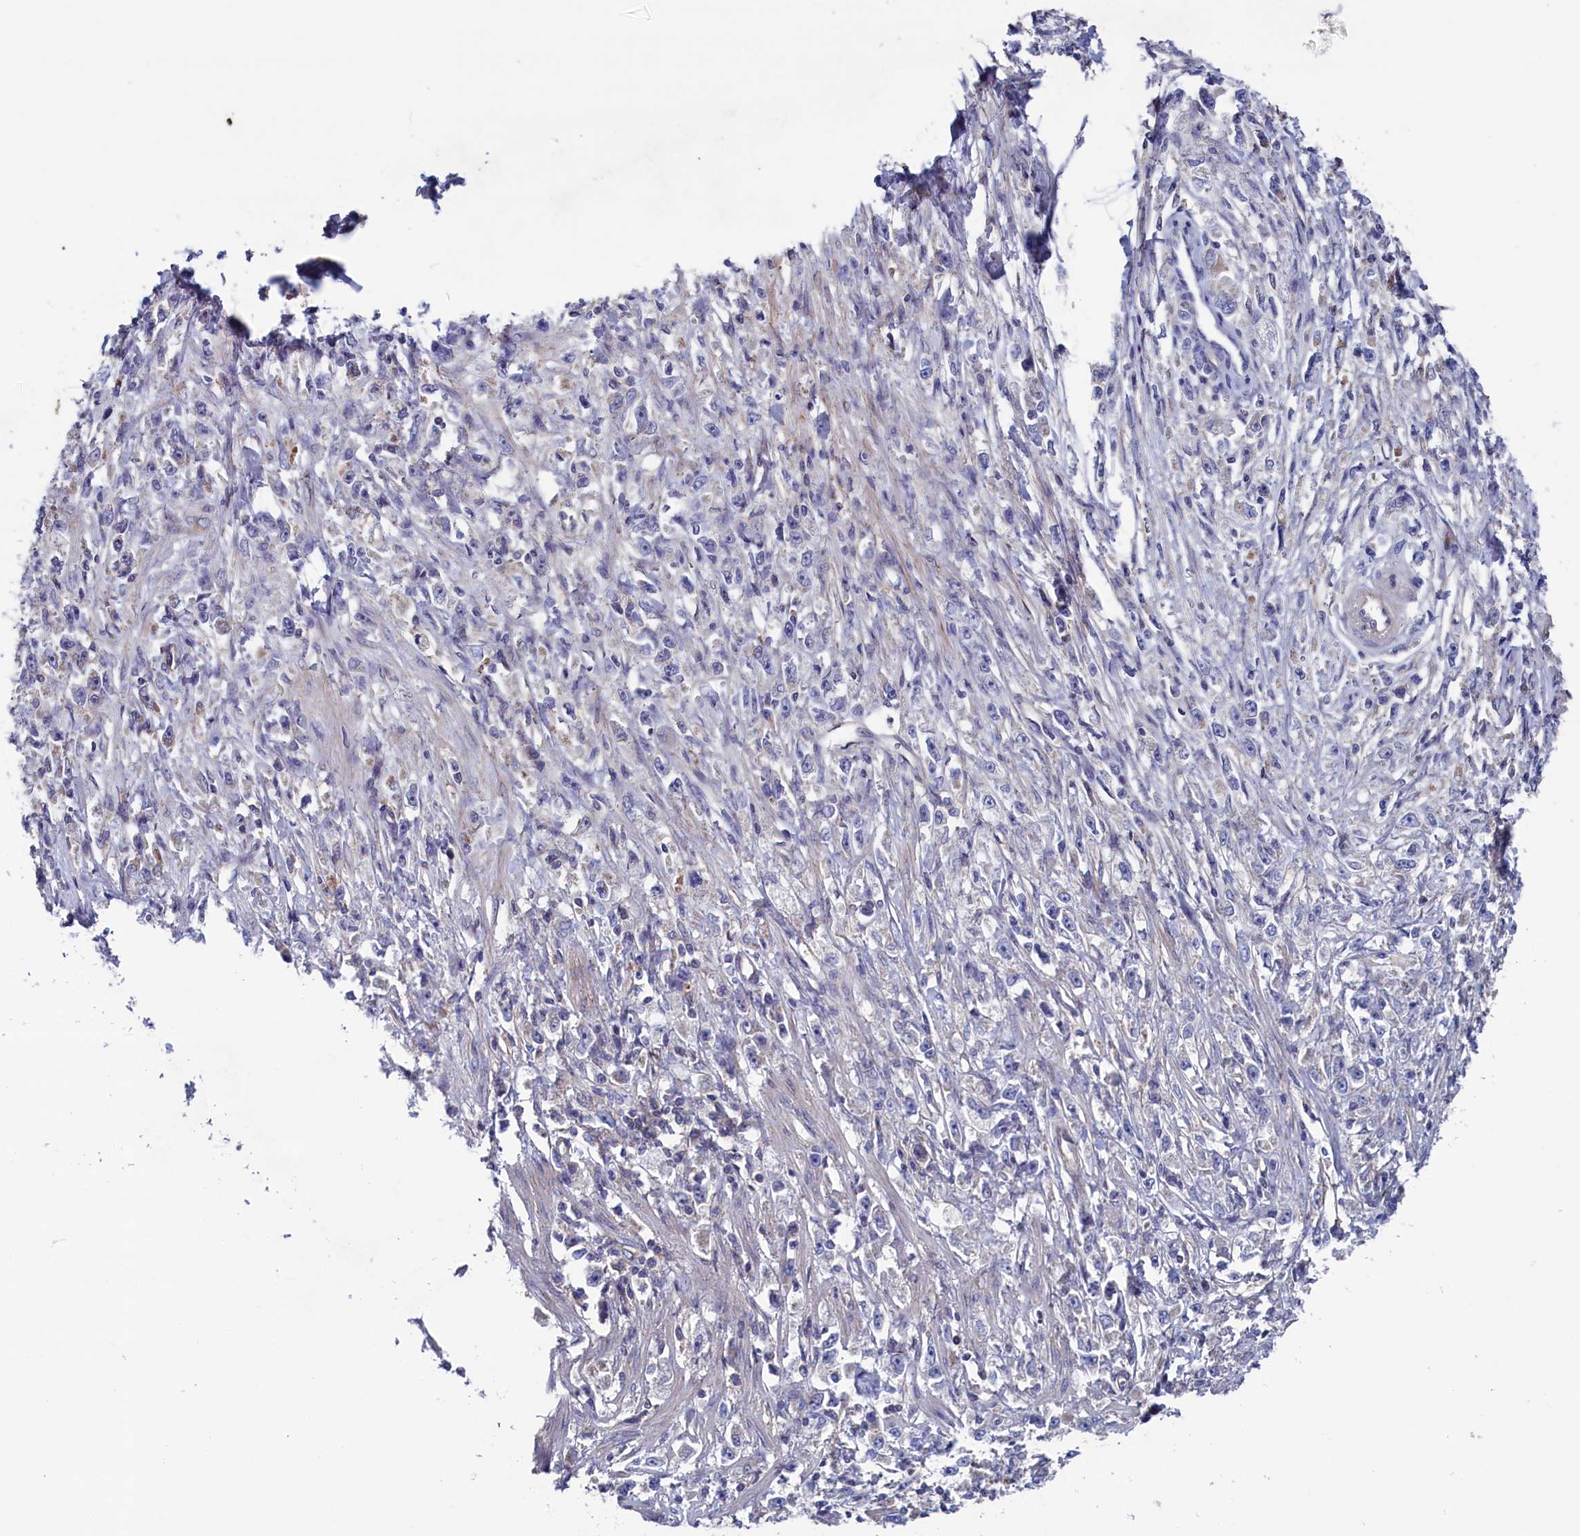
{"staining": {"intensity": "negative", "quantity": "none", "location": "none"}, "tissue": "stomach cancer", "cell_type": "Tumor cells", "image_type": "cancer", "snomed": [{"axis": "morphology", "description": "Adenocarcinoma, NOS"}, {"axis": "topography", "description": "Stomach"}], "caption": "High magnification brightfield microscopy of adenocarcinoma (stomach) stained with DAB (brown) and counterstained with hematoxylin (blue): tumor cells show no significant expression. (DAB IHC with hematoxylin counter stain).", "gene": "SPATA13", "patient": {"sex": "female", "age": 59}}